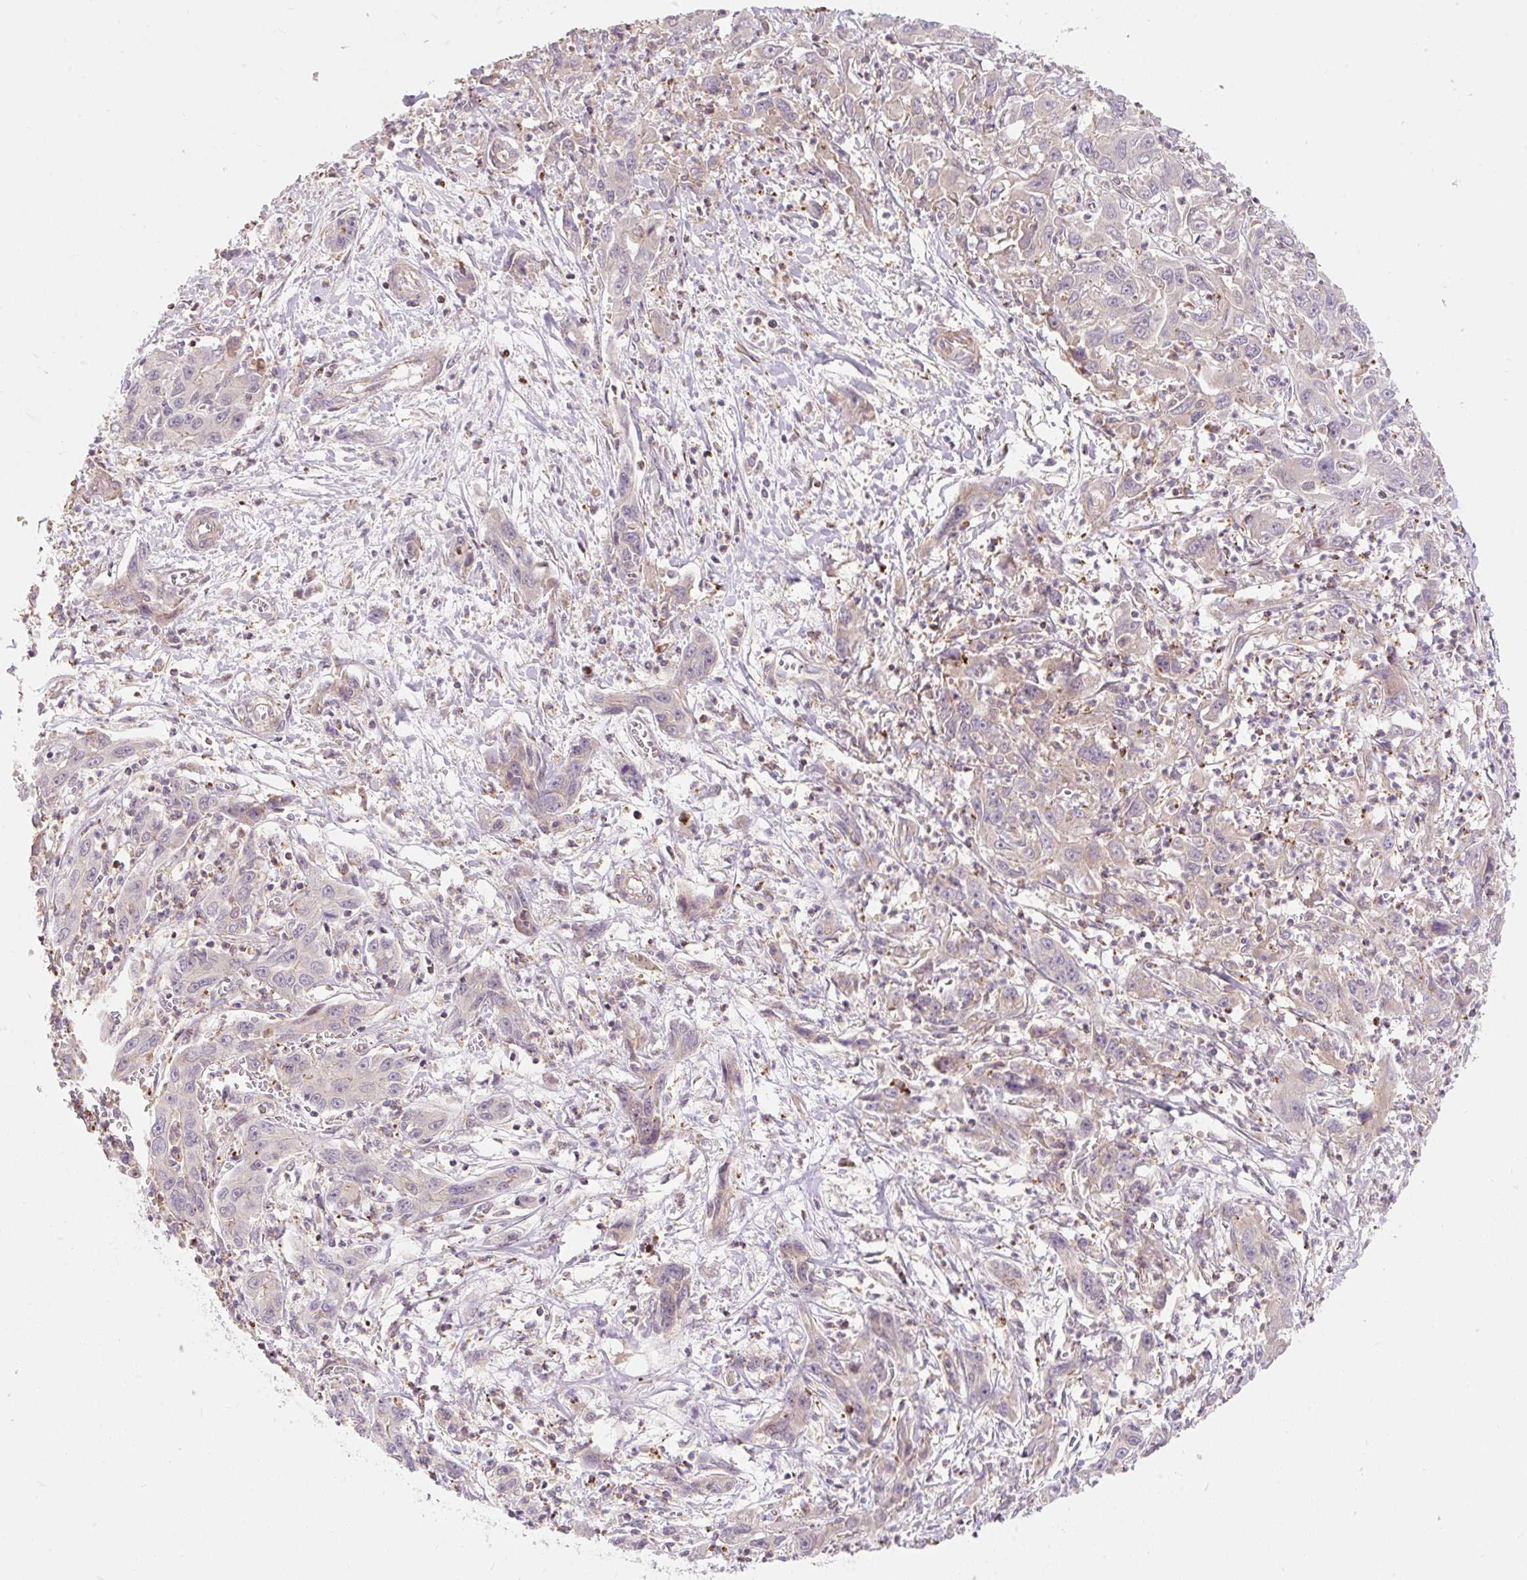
{"staining": {"intensity": "negative", "quantity": "none", "location": "none"}, "tissue": "liver cancer", "cell_type": "Tumor cells", "image_type": "cancer", "snomed": [{"axis": "morphology", "description": "Carcinoma, Hepatocellular, NOS"}, {"axis": "topography", "description": "Liver"}], "caption": "Photomicrograph shows no significant protein staining in tumor cells of liver hepatocellular carcinoma.", "gene": "EMC10", "patient": {"sex": "male", "age": 63}}